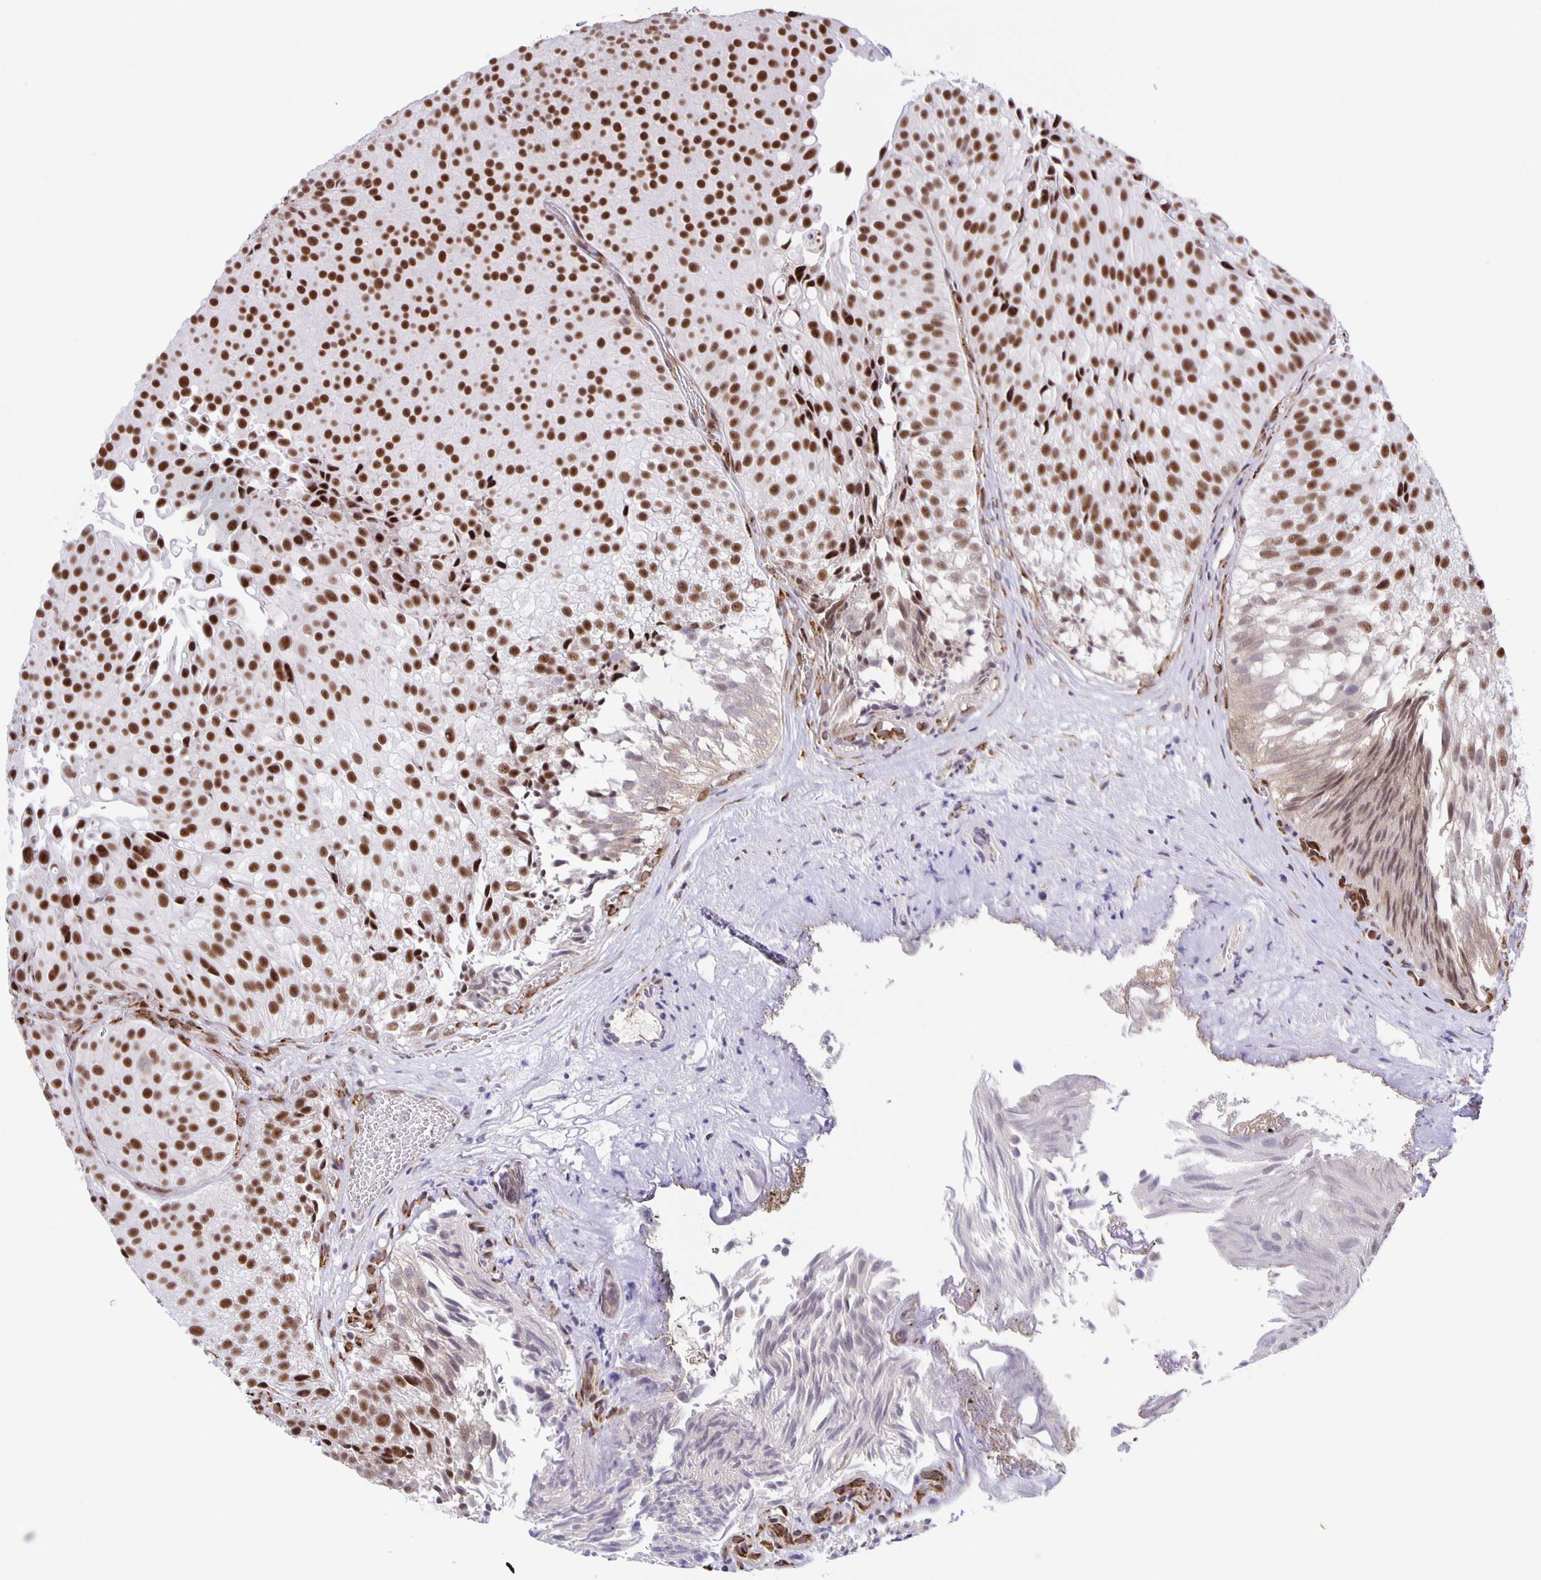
{"staining": {"intensity": "strong", "quantity": ">75%", "location": "nuclear"}, "tissue": "urothelial cancer", "cell_type": "Tumor cells", "image_type": "cancer", "snomed": [{"axis": "morphology", "description": "Urothelial carcinoma, Low grade"}, {"axis": "topography", "description": "Urinary bladder"}], "caption": "Protein staining by IHC exhibits strong nuclear staining in approximately >75% of tumor cells in urothelial carcinoma (low-grade).", "gene": "ZRANB2", "patient": {"sex": "male", "age": 80}}